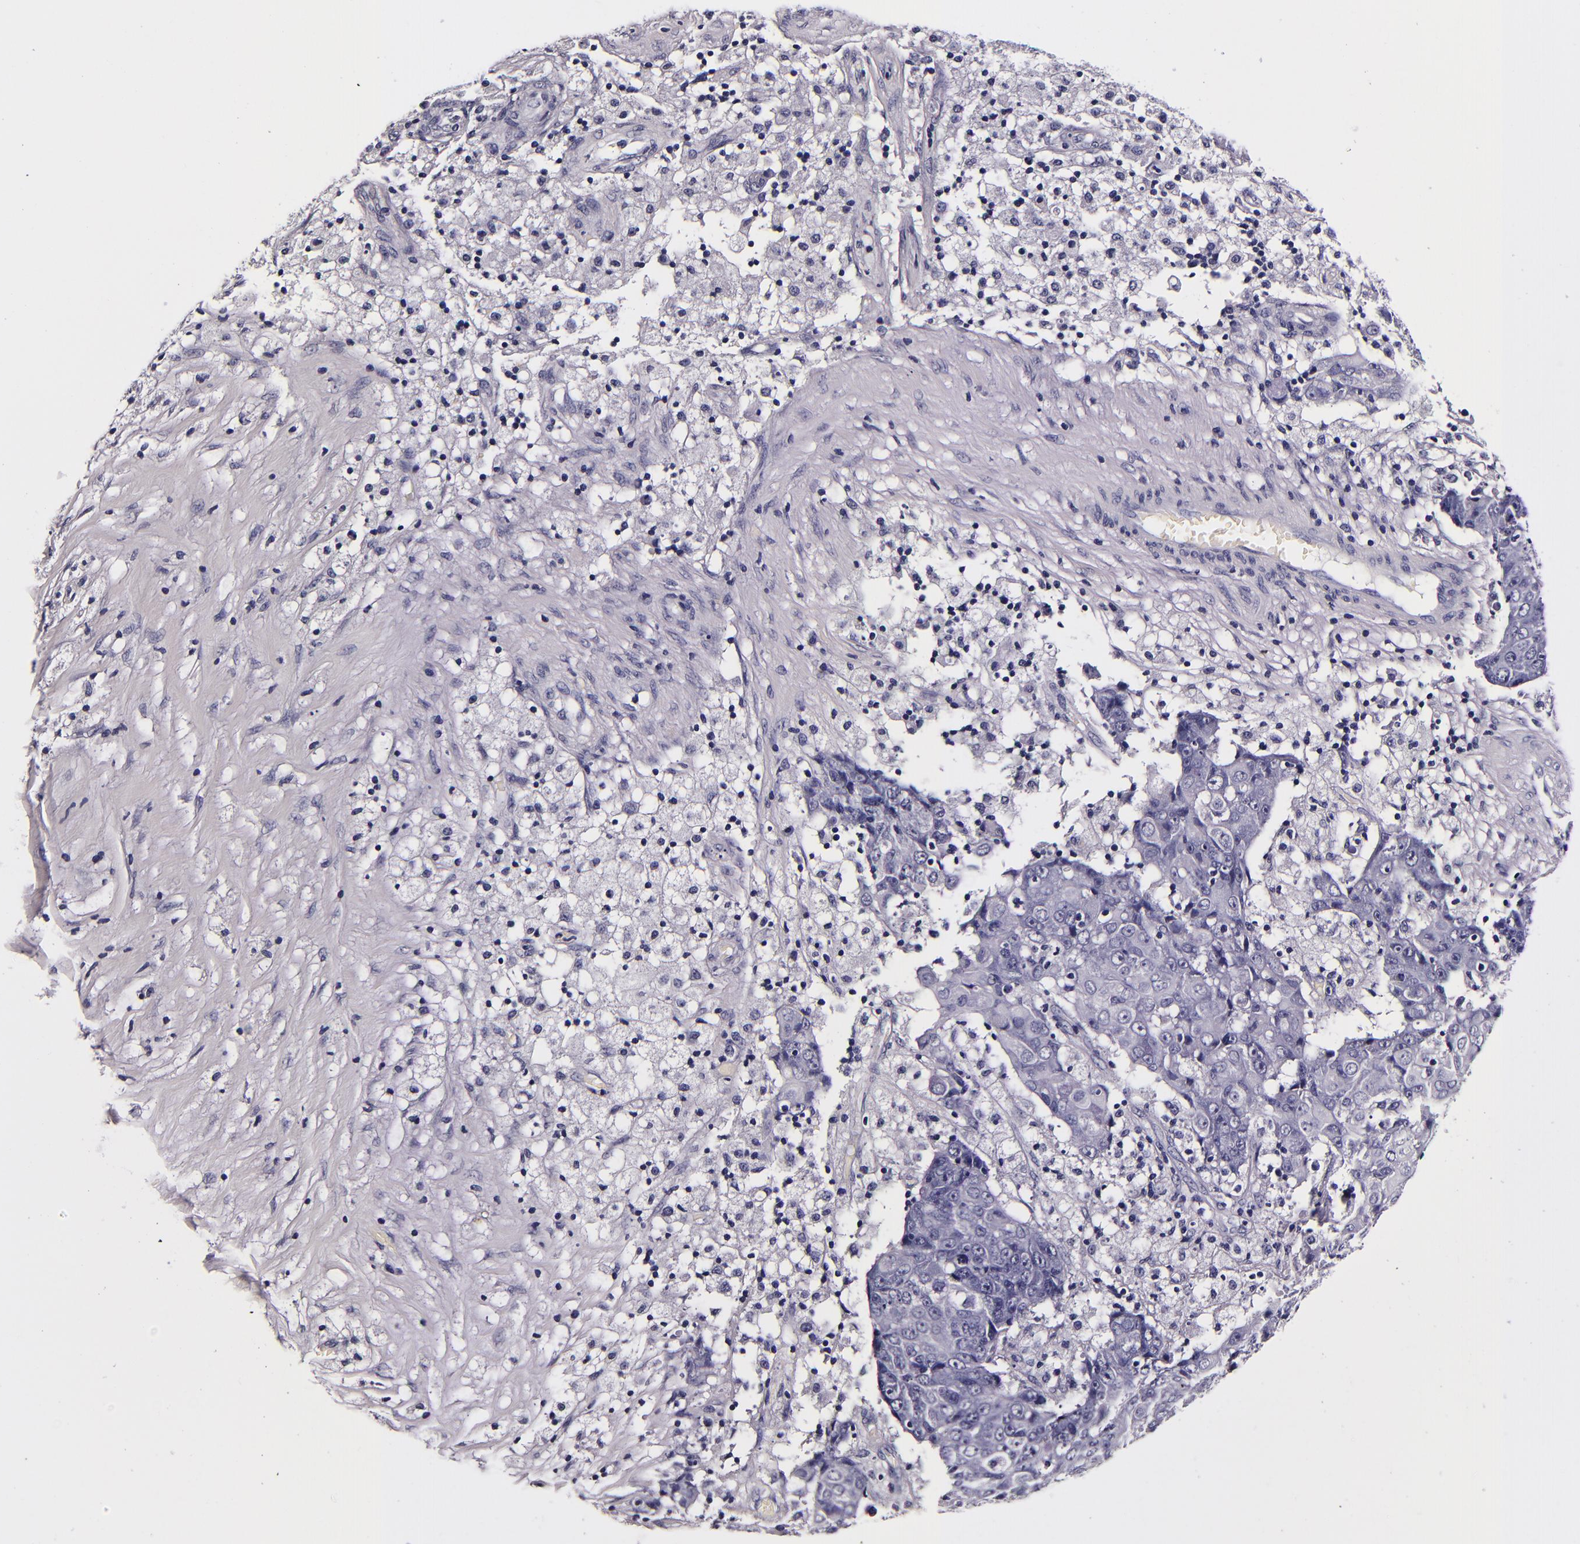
{"staining": {"intensity": "negative", "quantity": "none", "location": "none"}, "tissue": "ovarian cancer", "cell_type": "Tumor cells", "image_type": "cancer", "snomed": [{"axis": "morphology", "description": "Carcinoma, endometroid"}, {"axis": "topography", "description": "Ovary"}], "caption": "This is an IHC image of human ovarian cancer (endometroid carcinoma). There is no positivity in tumor cells.", "gene": "FBN1", "patient": {"sex": "female", "age": 42}}